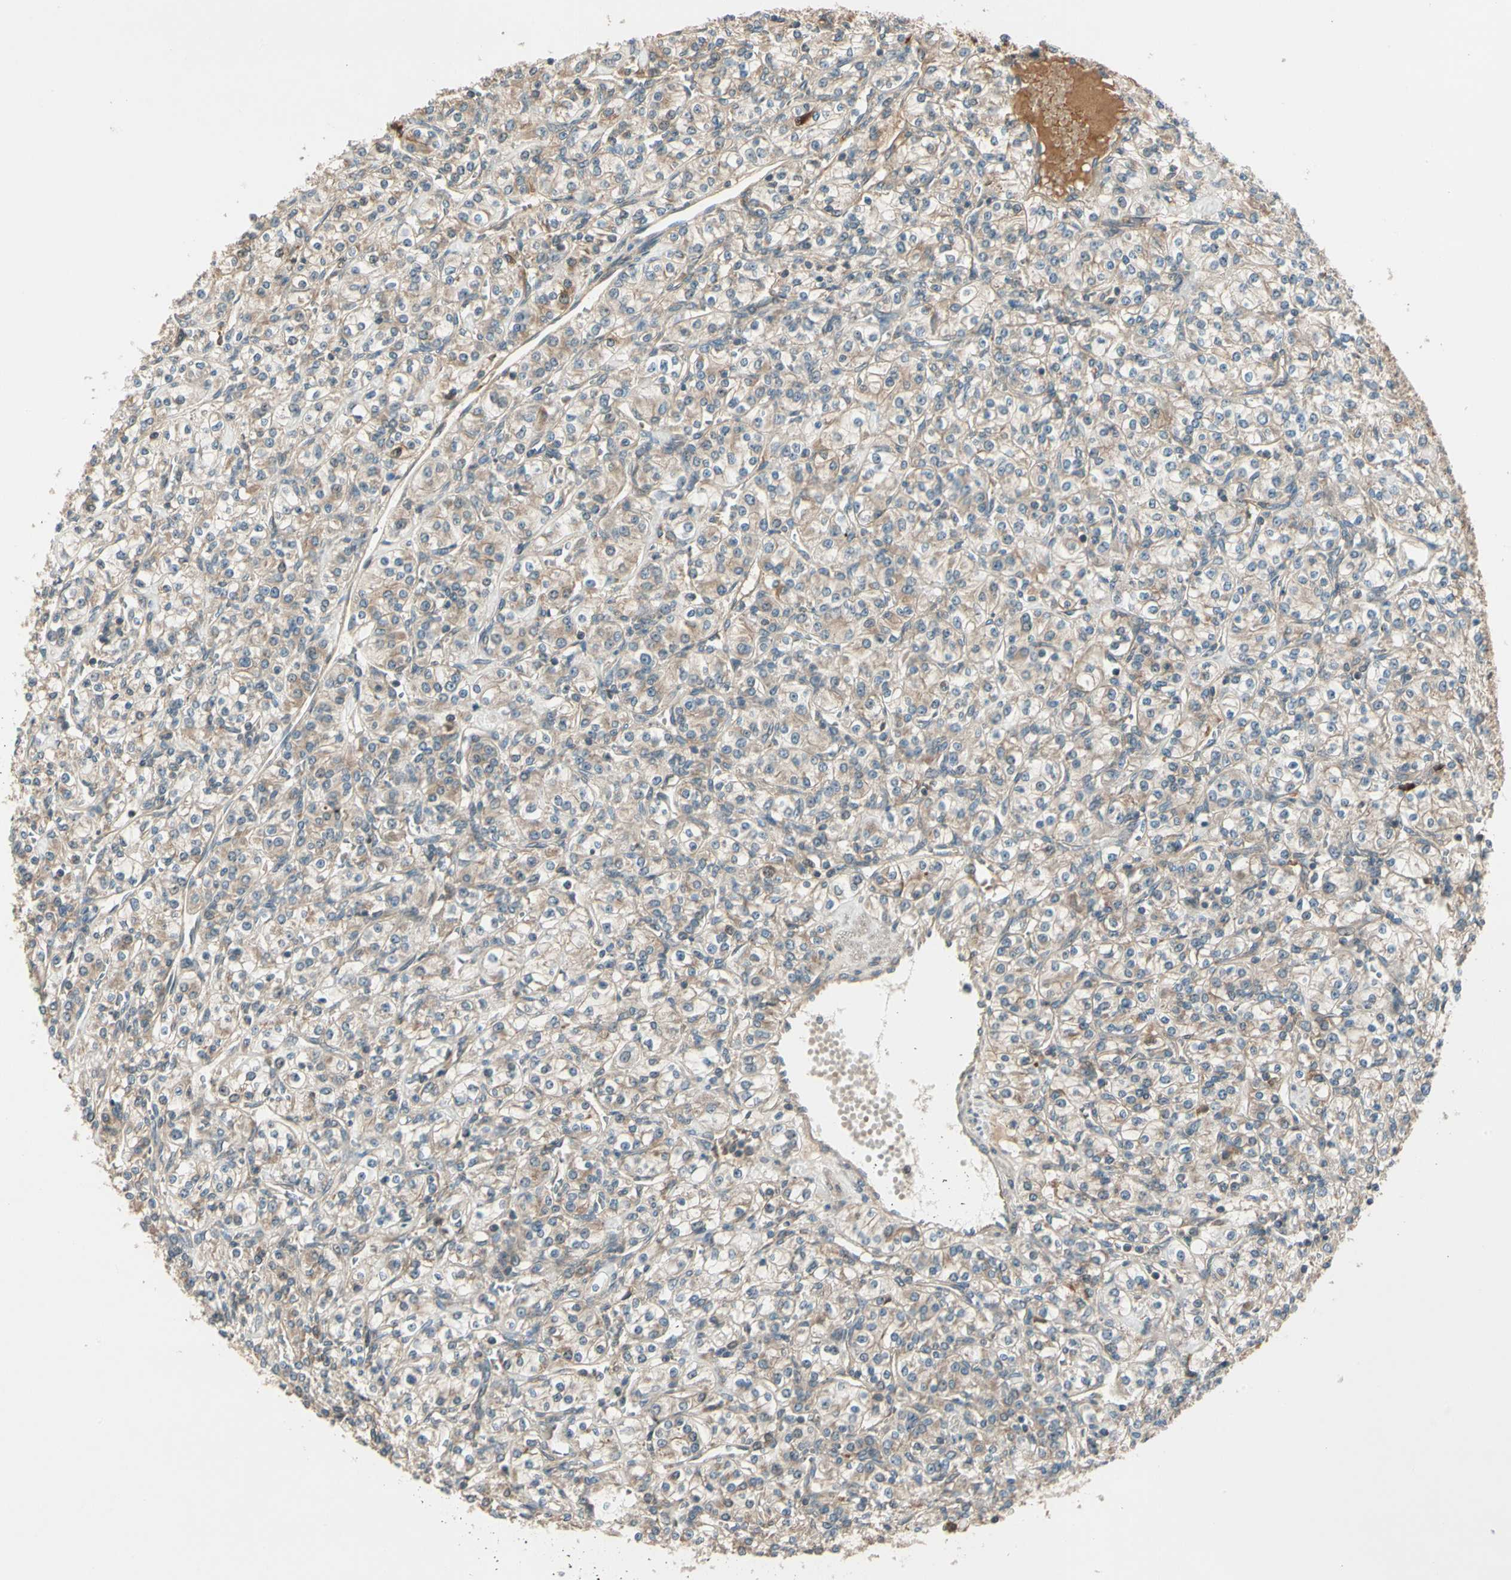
{"staining": {"intensity": "weak", "quantity": ">75%", "location": "cytoplasmic/membranous"}, "tissue": "renal cancer", "cell_type": "Tumor cells", "image_type": "cancer", "snomed": [{"axis": "morphology", "description": "Adenocarcinoma, NOS"}, {"axis": "topography", "description": "Kidney"}], "caption": "High-power microscopy captured an immunohistochemistry histopathology image of renal cancer, revealing weak cytoplasmic/membranous expression in about >75% of tumor cells.", "gene": "ACVR1C", "patient": {"sex": "male", "age": 77}}